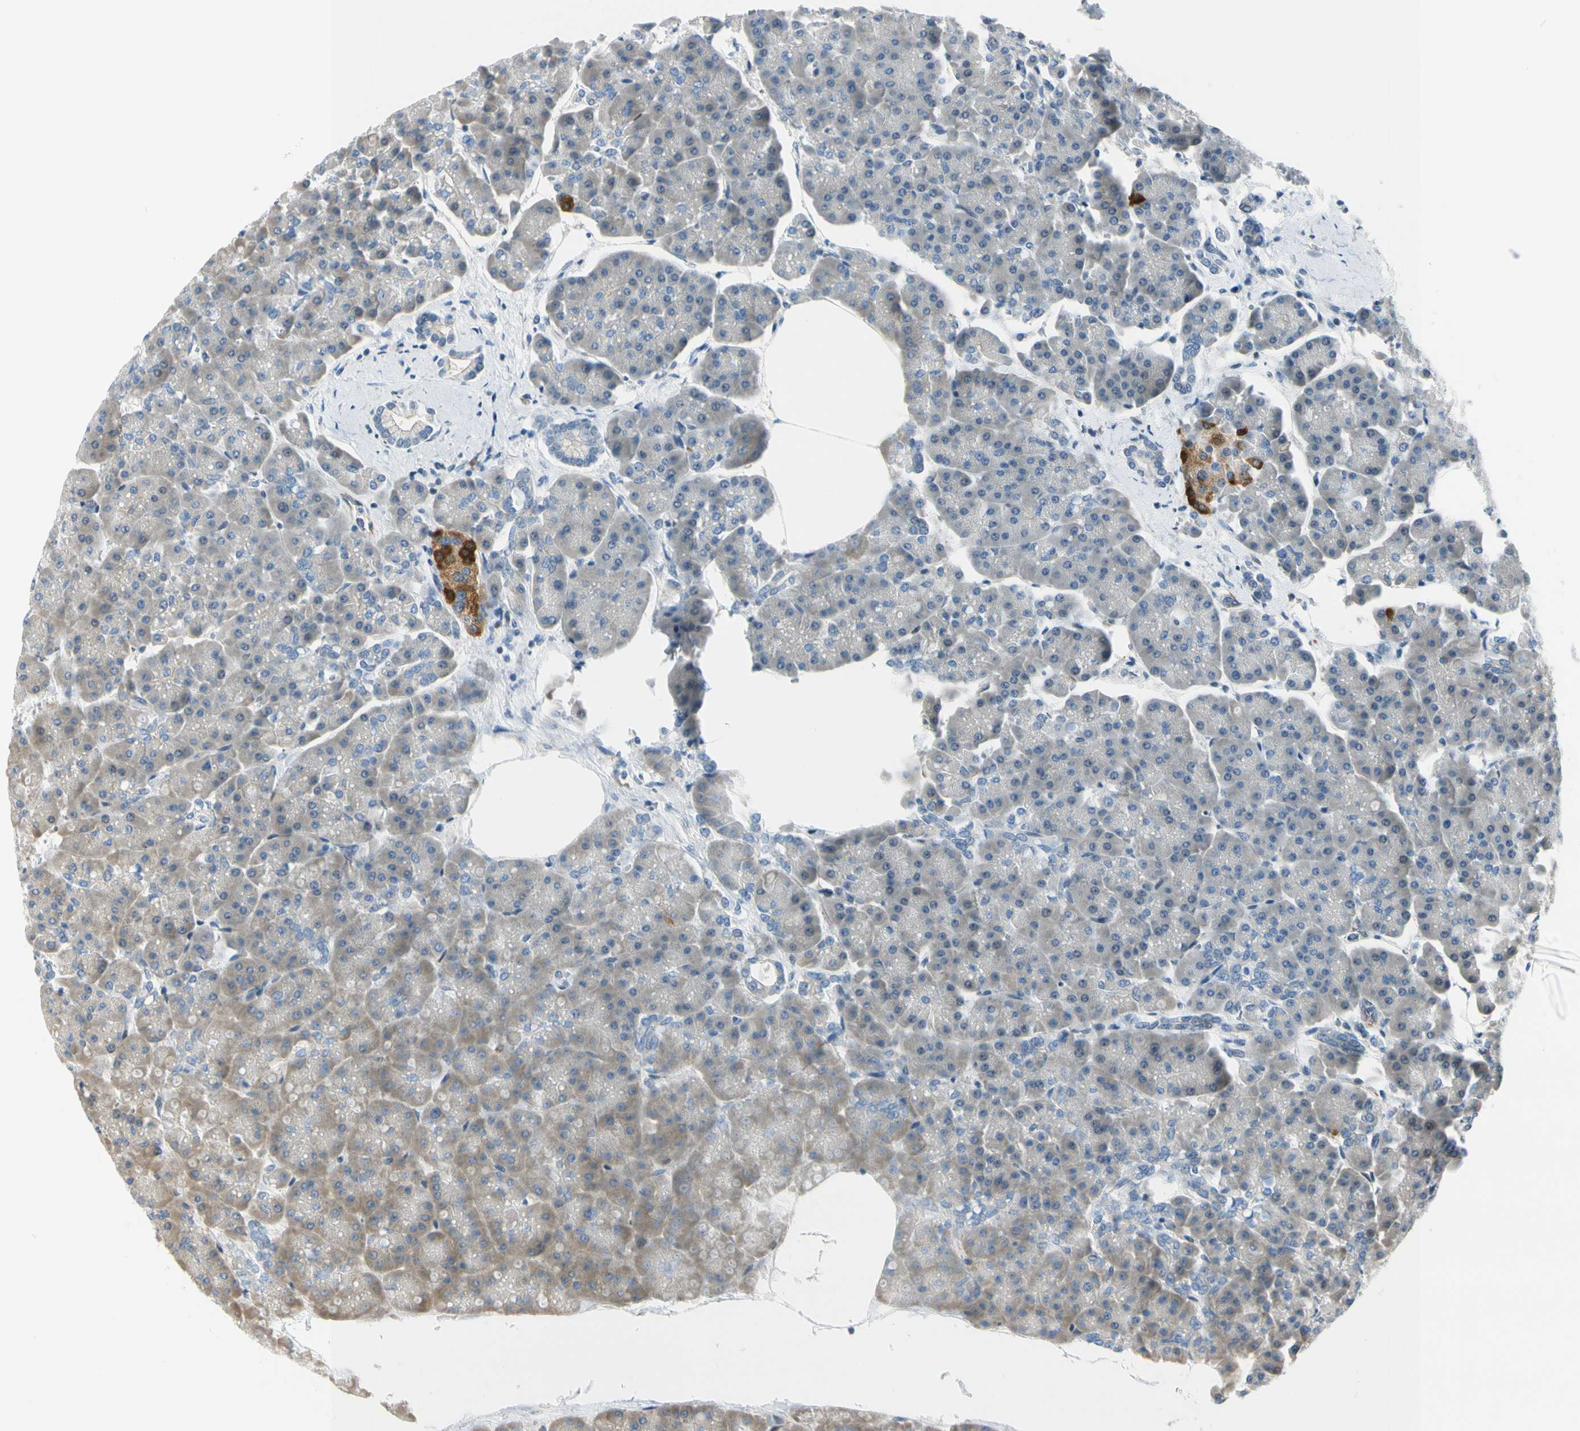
{"staining": {"intensity": "negative", "quantity": "none", "location": "none"}, "tissue": "pancreas", "cell_type": "Exocrine glandular cells", "image_type": "normal", "snomed": [{"axis": "morphology", "description": "Normal tissue, NOS"}, {"axis": "topography", "description": "Pancreas"}], "caption": "A high-resolution micrograph shows immunohistochemistry staining of unremarkable pancreas, which demonstrates no significant staining in exocrine glandular cells. (DAB (3,3'-diaminobenzidine) immunohistochemistry with hematoxylin counter stain).", "gene": "NPDC1", "patient": {"sex": "female", "age": 70}}